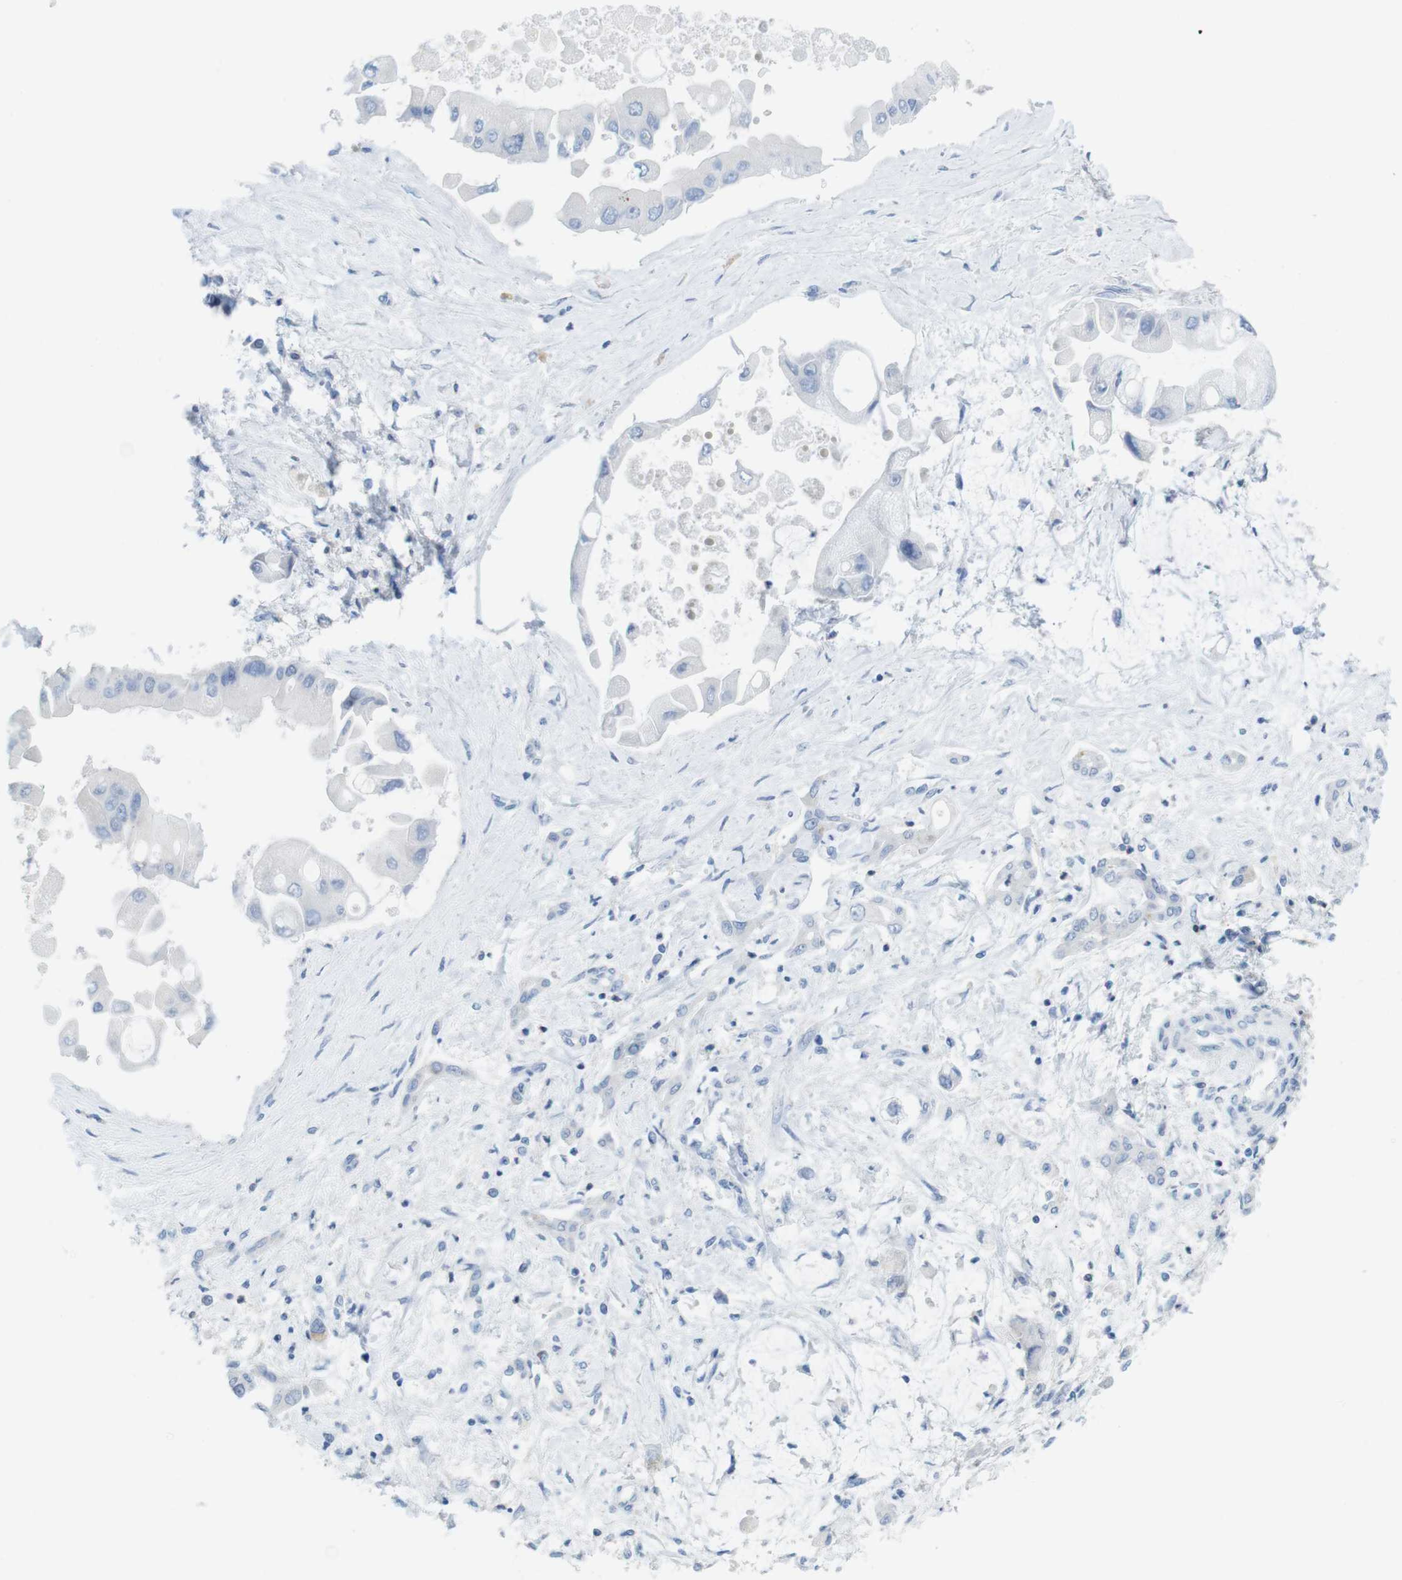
{"staining": {"intensity": "negative", "quantity": "none", "location": "none"}, "tissue": "liver cancer", "cell_type": "Tumor cells", "image_type": "cancer", "snomed": [{"axis": "morphology", "description": "Cholangiocarcinoma"}, {"axis": "topography", "description": "Liver"}], "caption": "Immunohistochemistry (IHC) micrograph of neoplastic tissue: human liver cholangiocarcinoma stained with DAB (3,3'-diaminobenzidine) exhibits no significant protein staining in tumor cells.", "gene": "CD5", "patient": {"sex": "male", "age": 50}}